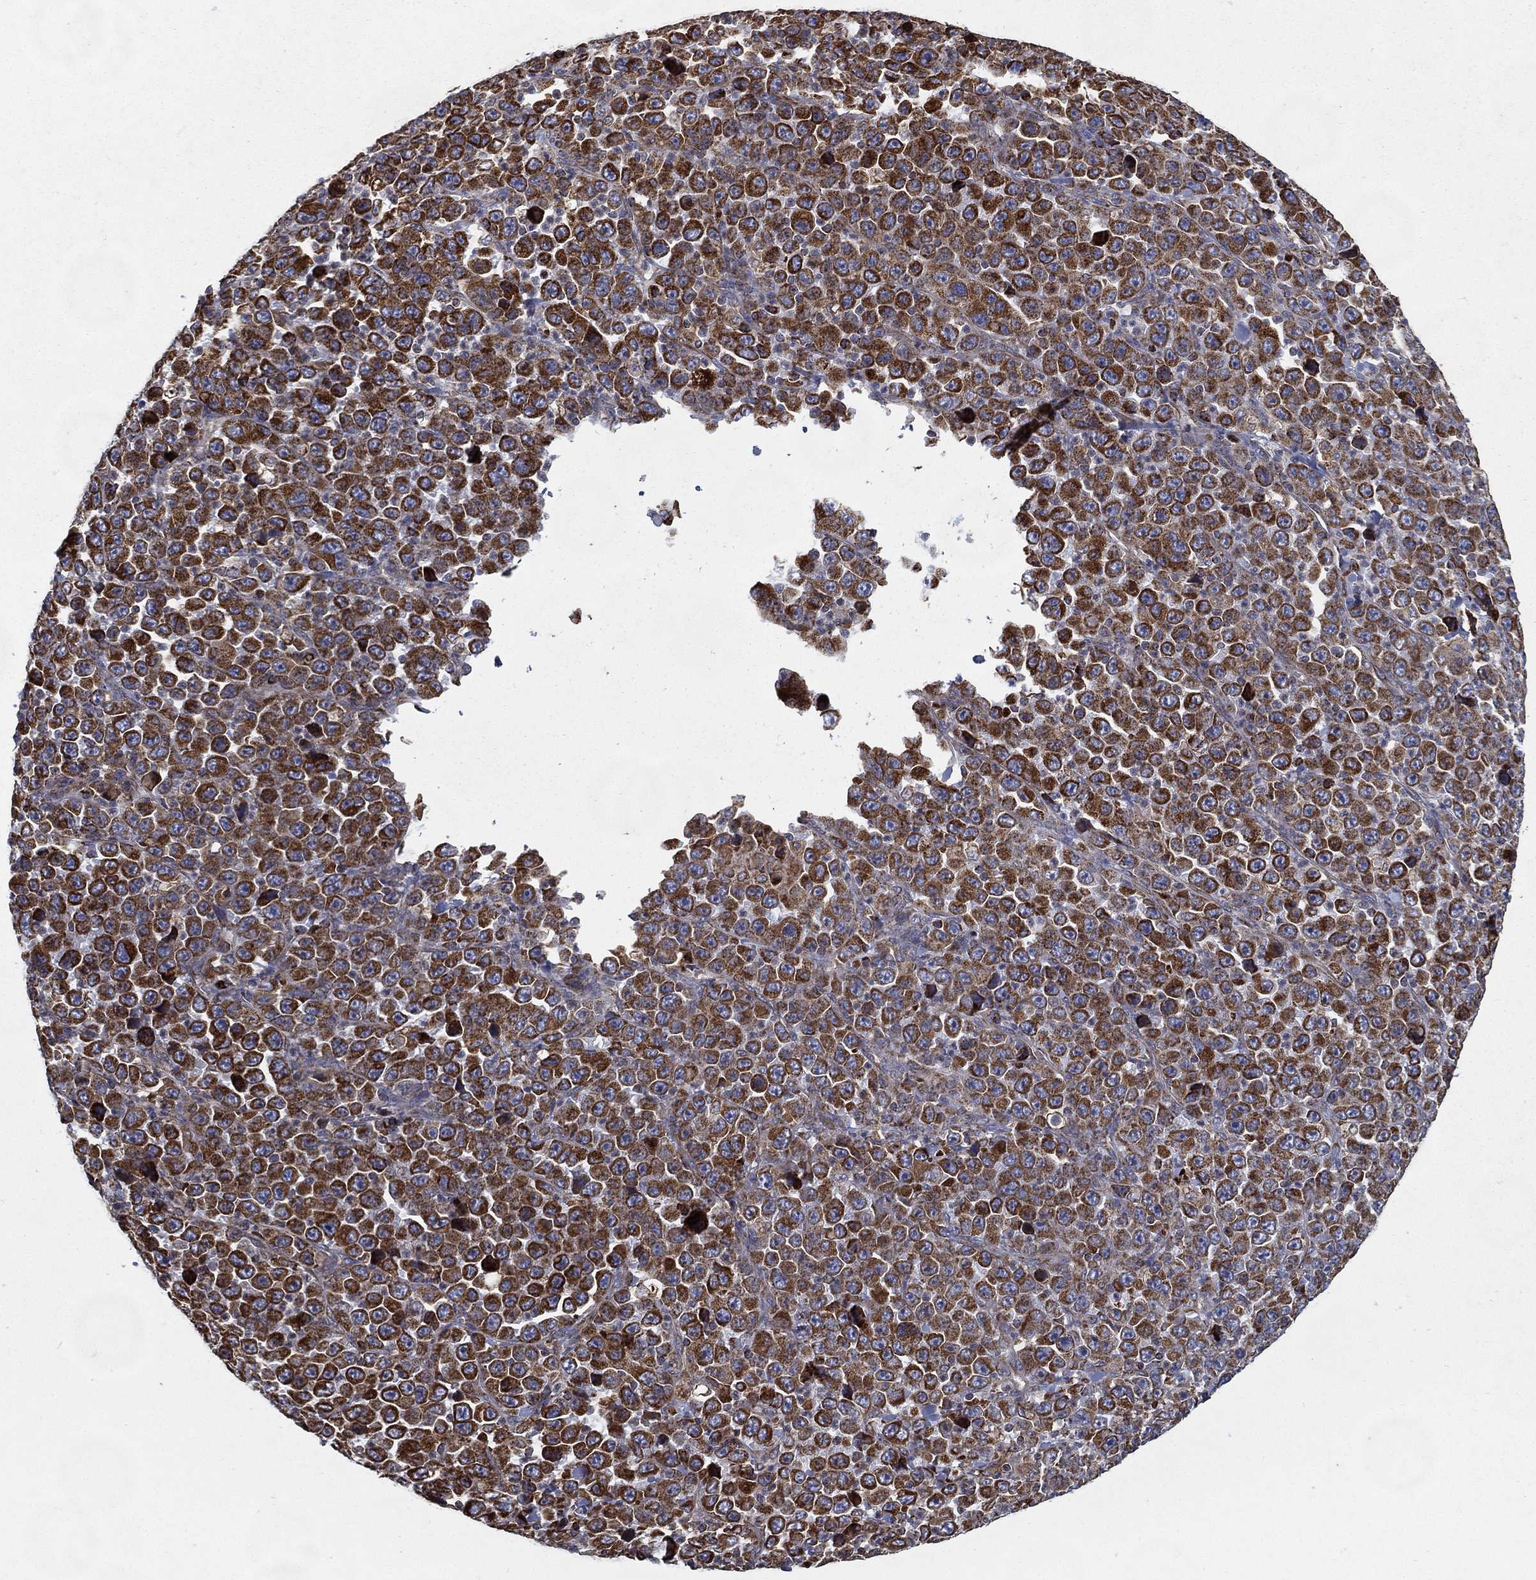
{"staining": {"intensity": "strong", "quantity": ">75%", "location": "cytoplasmic/membranous"}, "tissue": "stomach cancer", "cell_type": "Tumor cells", "image_type": "cancer", "snomed": [{"axis": "morphology", "description": "Normal tissue, NOS"}, {"axis": "morphology", "description": "Adenocarcinoma, NOS"}, {"axis": "topography", "description": "Stomach, upper"}, {"axis": "topography", "description": "Stomach"}], "caption": "A photomicrograph of human stomach adenocarcinoma stained for a protein displays strong cytoplasmic/membranous brown staining in tumor cells. (IHC, brightfield microscopy, high magnification).", "gene": "MT-CYB", "patient": {"sex": "male", "age": 59}}